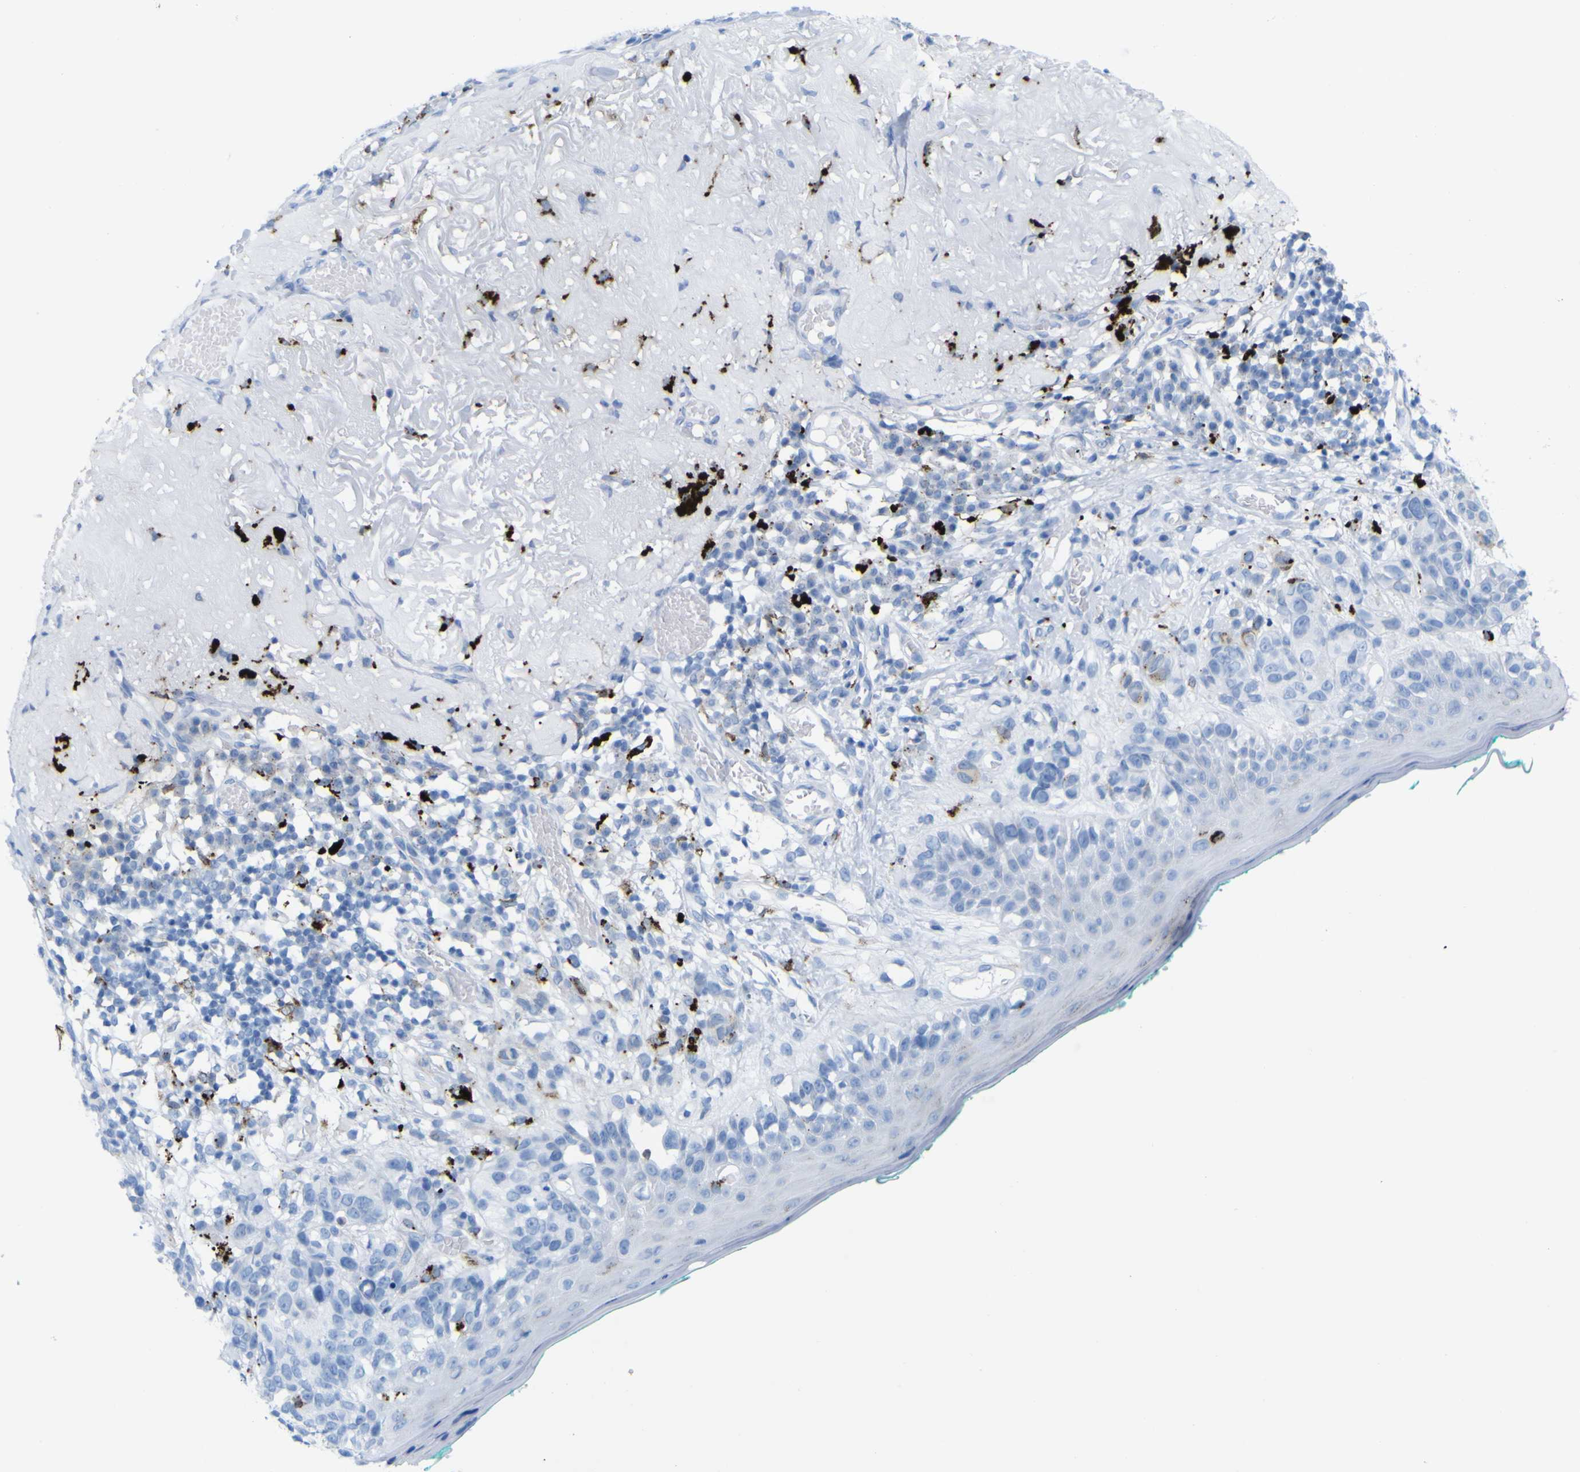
{"staining": {"intensity": "negative", "quantity": "none", "location": "none"}, "tissue": "melanoma", "cell_type": "Tumor cells", "image_type": "cancer", "snomed": [{"axis": "morphology", "description": "Malignant melanoma in situ"}, {"axis": "morphology", "description": "Malignant melanoma, NOS"}, {"axis": "topography", "description": "Skin"}], "caption": "Immunohistochemistry (IHC) micrograph of neoplastic tissue: malignant melanoma stained with DAB (3,3'-diaminobenzidine) demonstrates no significant protein staining in tumor cells.", "gene": "PLD3", "patient": {"sex": "female", "age": 88}}